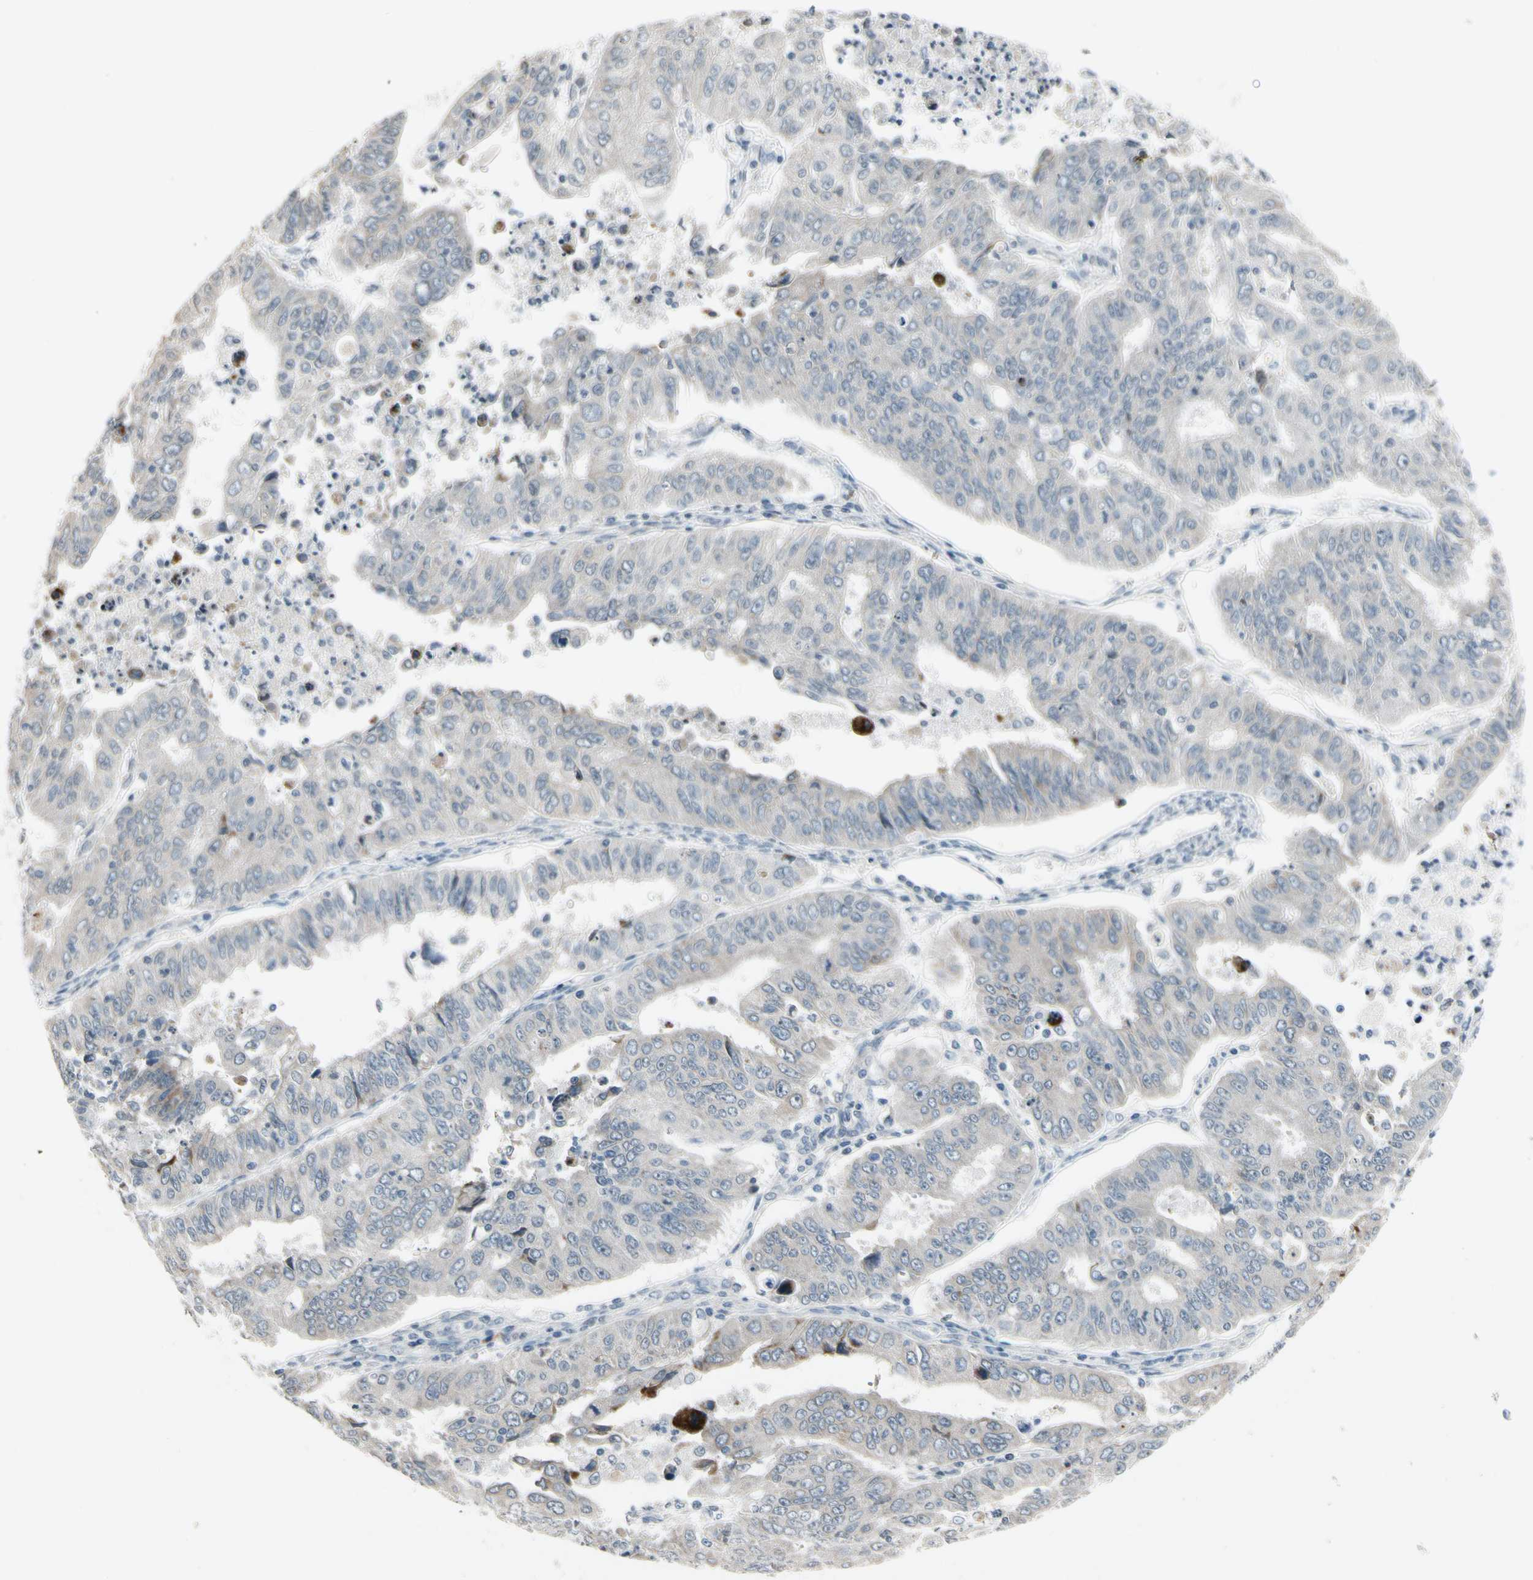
{"staining": {"intensity": "weak", "quantity": "<25%", "location": "cytoplasmic/membranous"}, "tissue": "endometrial cancer", "cell_type": "Tumor cells", "image_type": "cancer", "snomed": [{"axis": "morphology", "description": "Adenocarcinoma, NOS"}, {"axis": "topography", "description": "Endometrium"}], "caption": "IHC of human endometrial cancer displays no expression in tumor cells. (DAB (3,3'-diaminobenzidine) IHC visualized using brightfield microscopy, high magnification).", "gene": "PIP5K1B", "patient": {"sex": "female", "age": 42}}